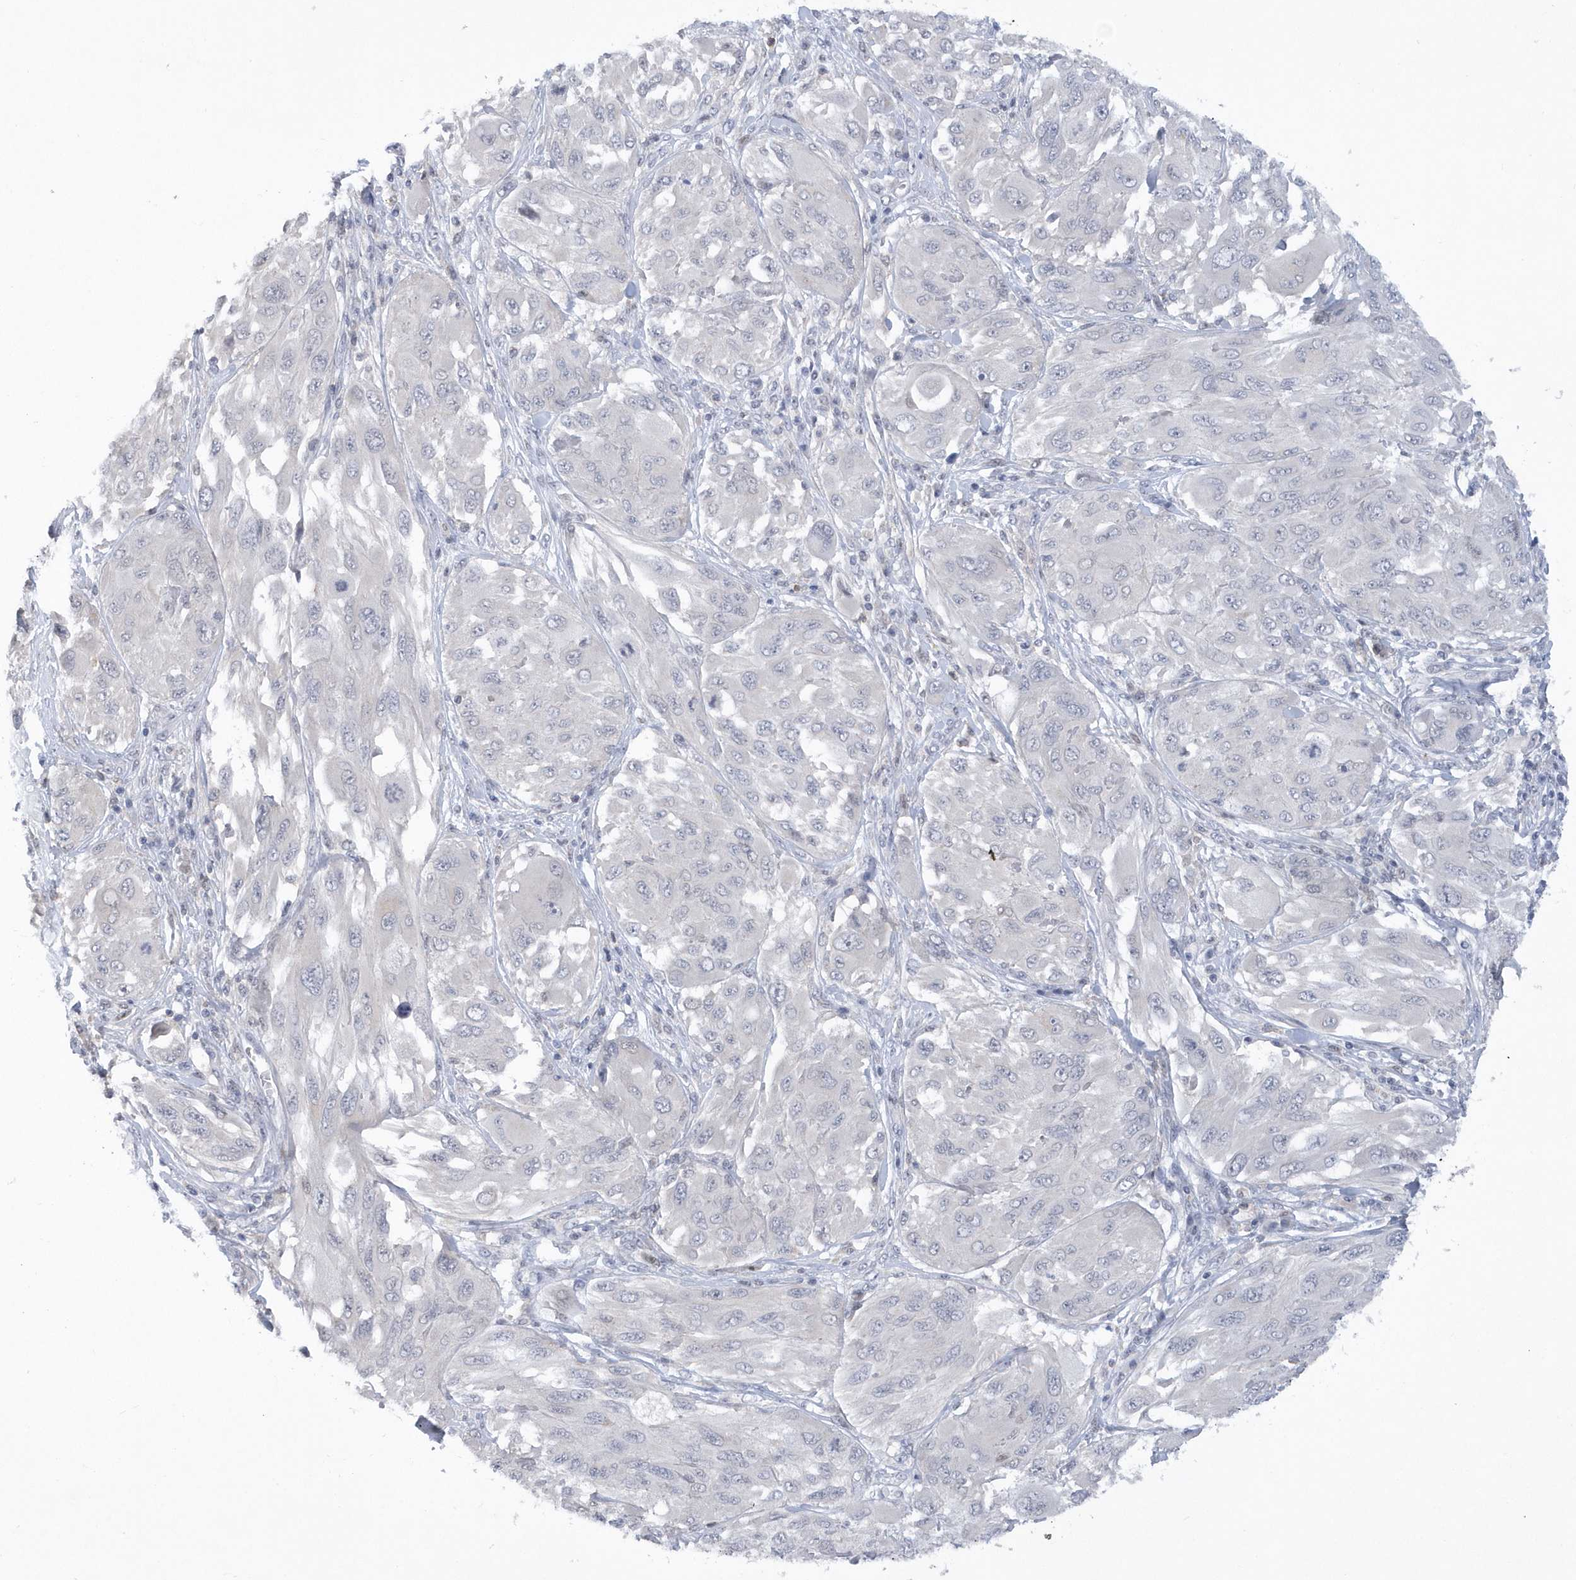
{"staining": {"intensity": "negative", "quantity": "none", "location": "none"}, "tissue": "melanoma", "cell_type": "Tumor cells", "image_type": "cancer", "snomed": [{"axis": "morphology", "description": "Malignant melanoma, NOS"}, {"axis": "topography", "description": "Skin"}], "caption": "Immunohistochemistry (IHC) histopathology image of malignant melanoma stained for a protein (brown), which reveals no expression in tumor cells.", "gene": "SRGAP3", "patient": {"sex": "female", "age": 91}}